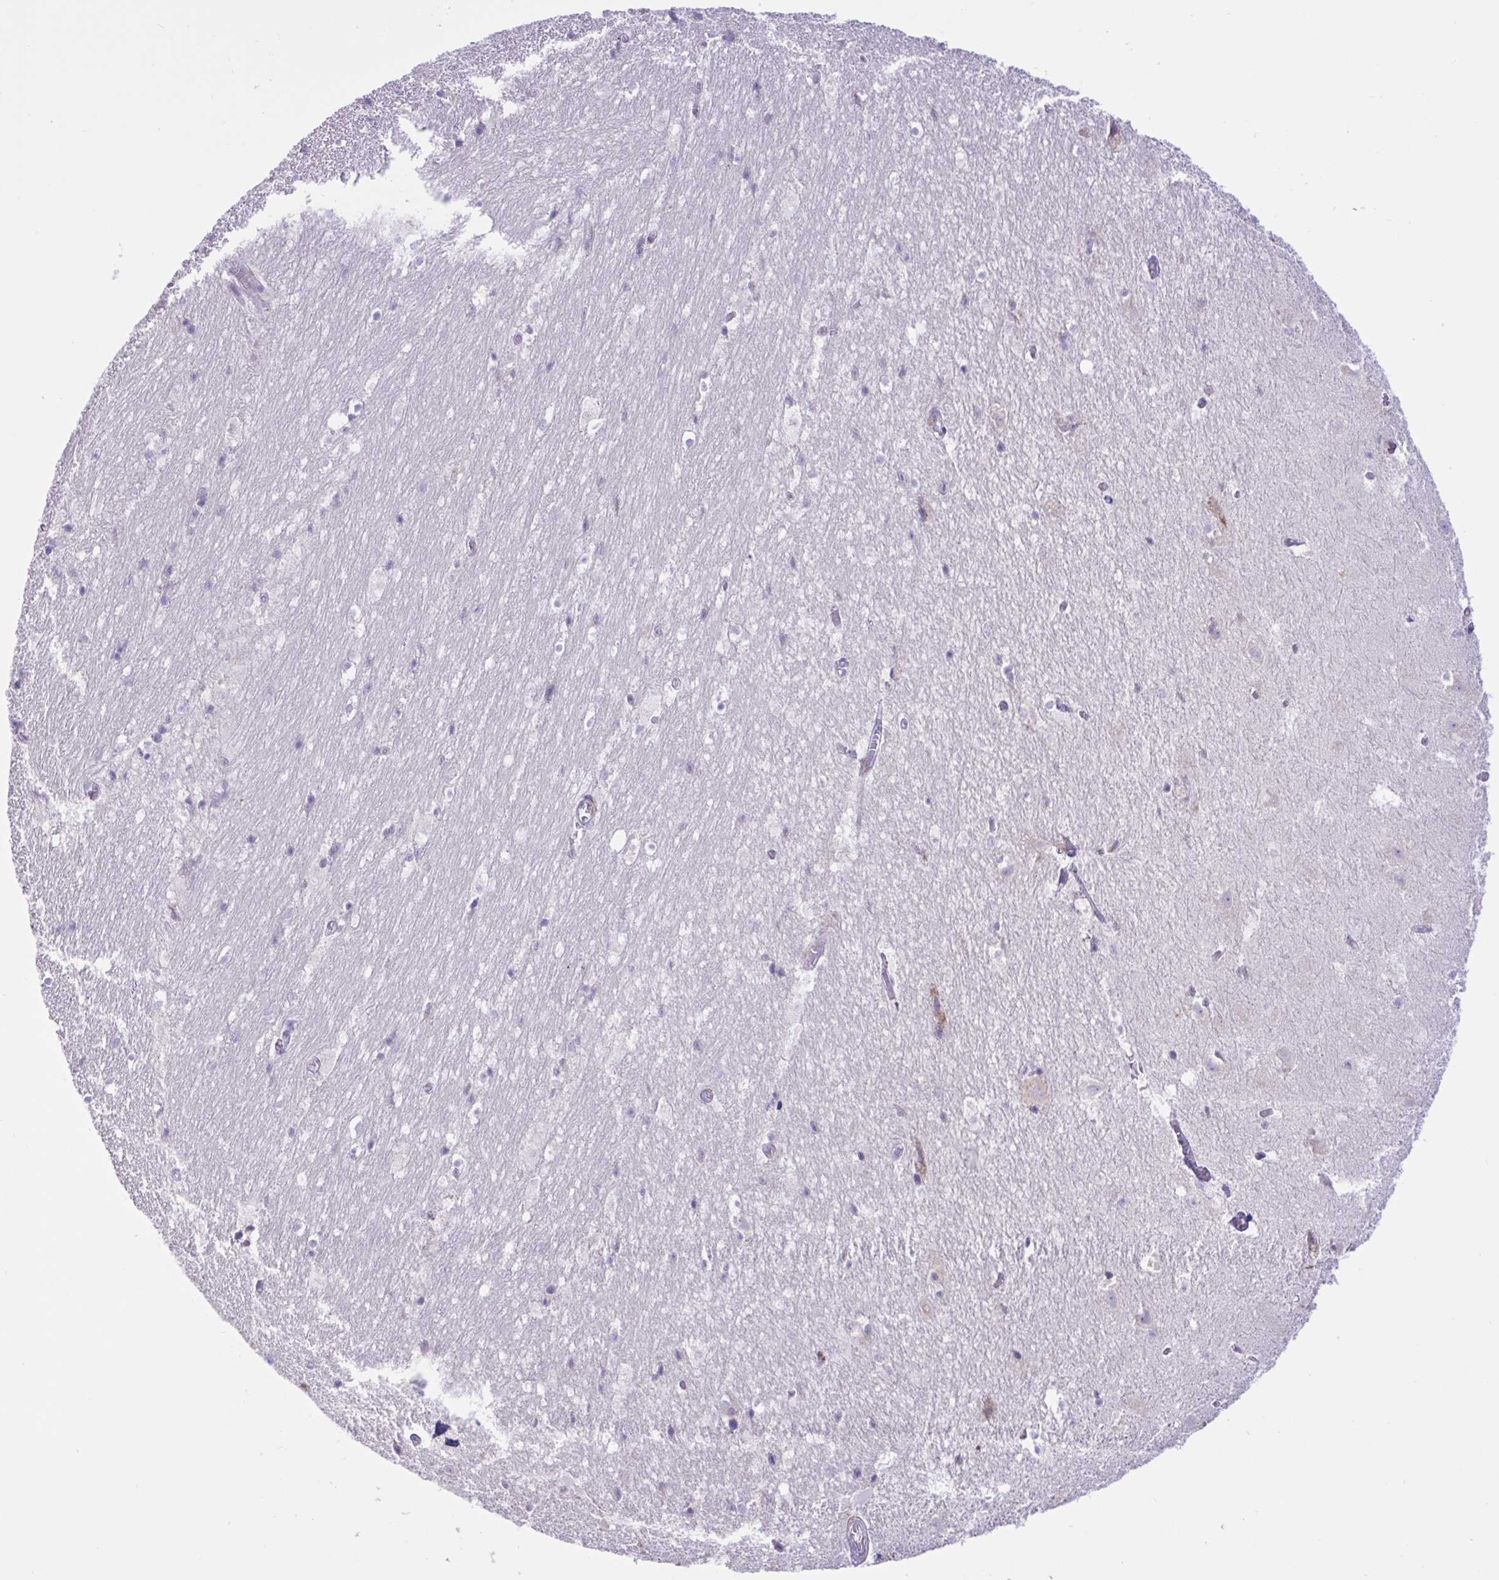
{"staining": {"intensity": "negative", "quantity": "none", "location": "none"}, "tissue": "hippocampus", "cell_type": "Glial cells", "image_type": "normal", "snomed": [{"axis": "morphology", "description": "Normal tissue, NOS"}, {"axis": "topography", "description": "Hippocampus"}], "caption": "Glial cells are negative for brown protein staining in unremarkable hippocampus. Brightfield microscopy of immunohistochemistry stained with DAB (brown) and hematoxylin (blue), captured at high magnification.", "gene": "DSC3", "patient": {"sex": "female", "age": 52}}